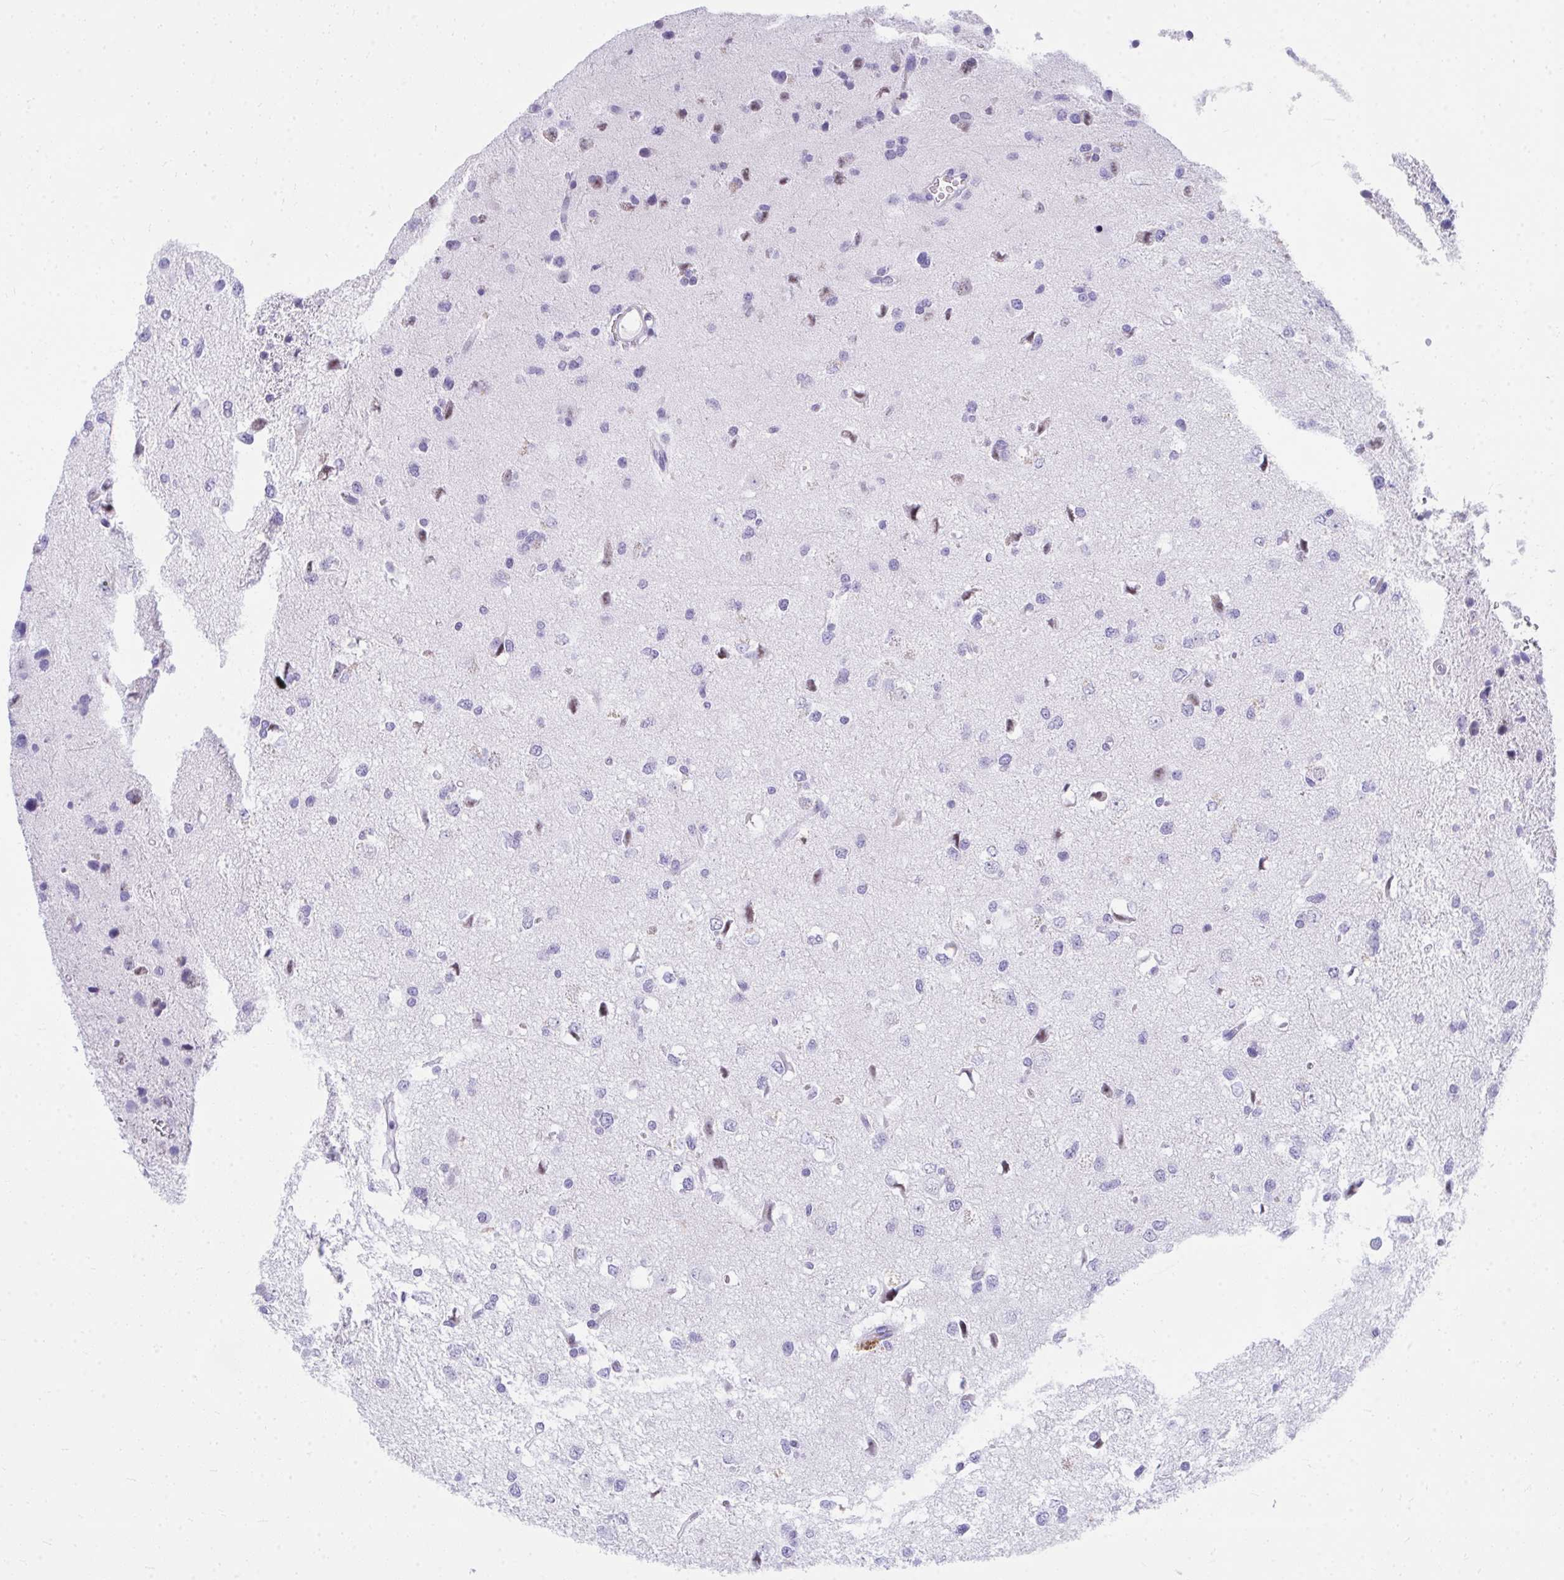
{"staining": {"intensity": "negative", "quantity": "none", "location": "none"}, "tissue": "glioma", "cell_type": "Tumor cells", "image_type": "cancer", "snomed": [{"axis": "morphology", "description": "Glioma, malignant, Low grade"}, {"axis": "topography", "description": "Brain"}], "caption": "Micrograph shows no significant protein staining in tumor cells of glioma.", "gene": "OR5F1", "patient": {"sex": "female", "age": 55}}